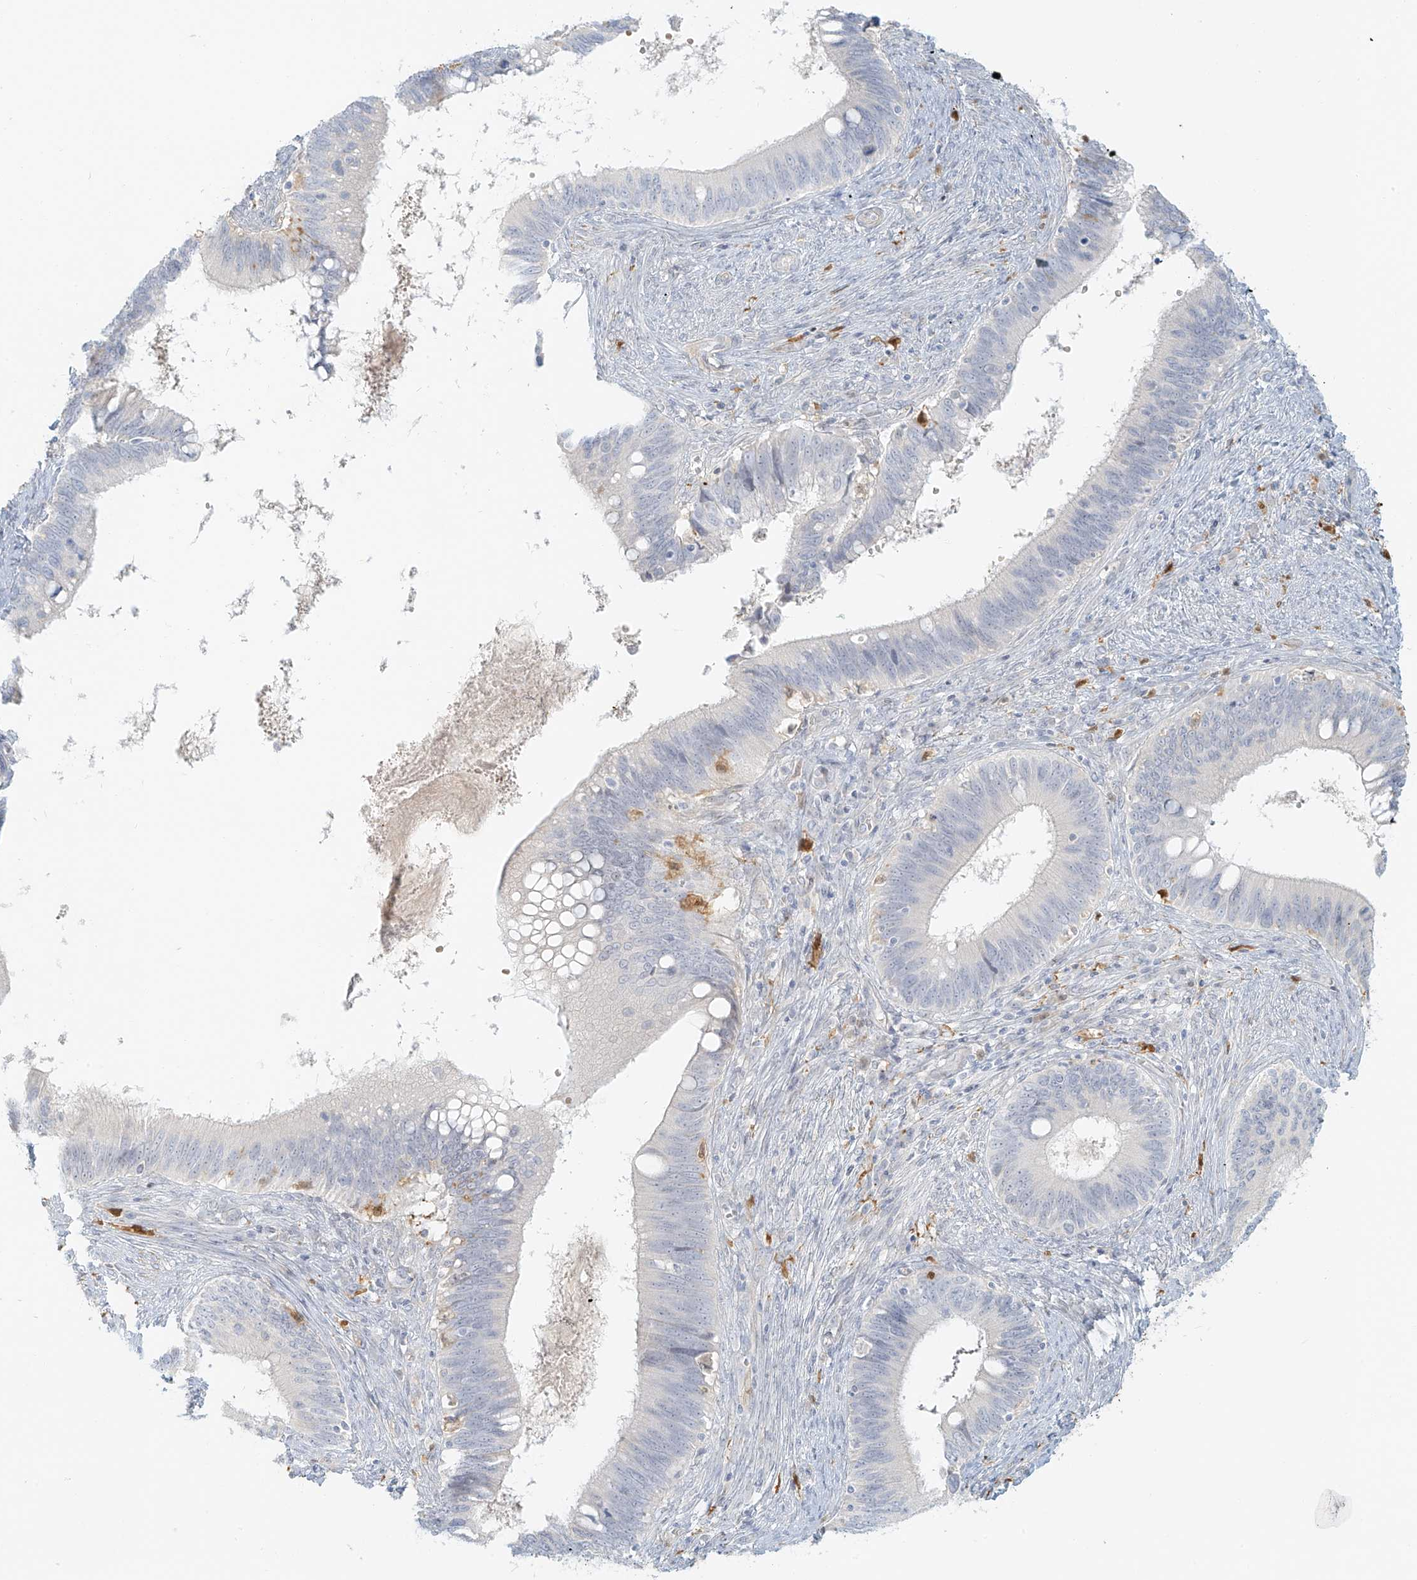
{"staining": {"intensity": "negative", "quantity": "none", "location": "none"}, "tissue": "cervical cancer", "cell_type": "Tumor cells", "image_type": "cancer", "snomed": [{"axis": "morphology", "description": "Adenocarcinoma, NOS"}, {"axis": "topography", "description": "Cervix"}], "caption": "Protein analysis of adenocarcinoma (cervical) shows no significant positivity in tumor cells.", "gene": "UPK1B", "patient": {"sex": "female", "age": 42}}